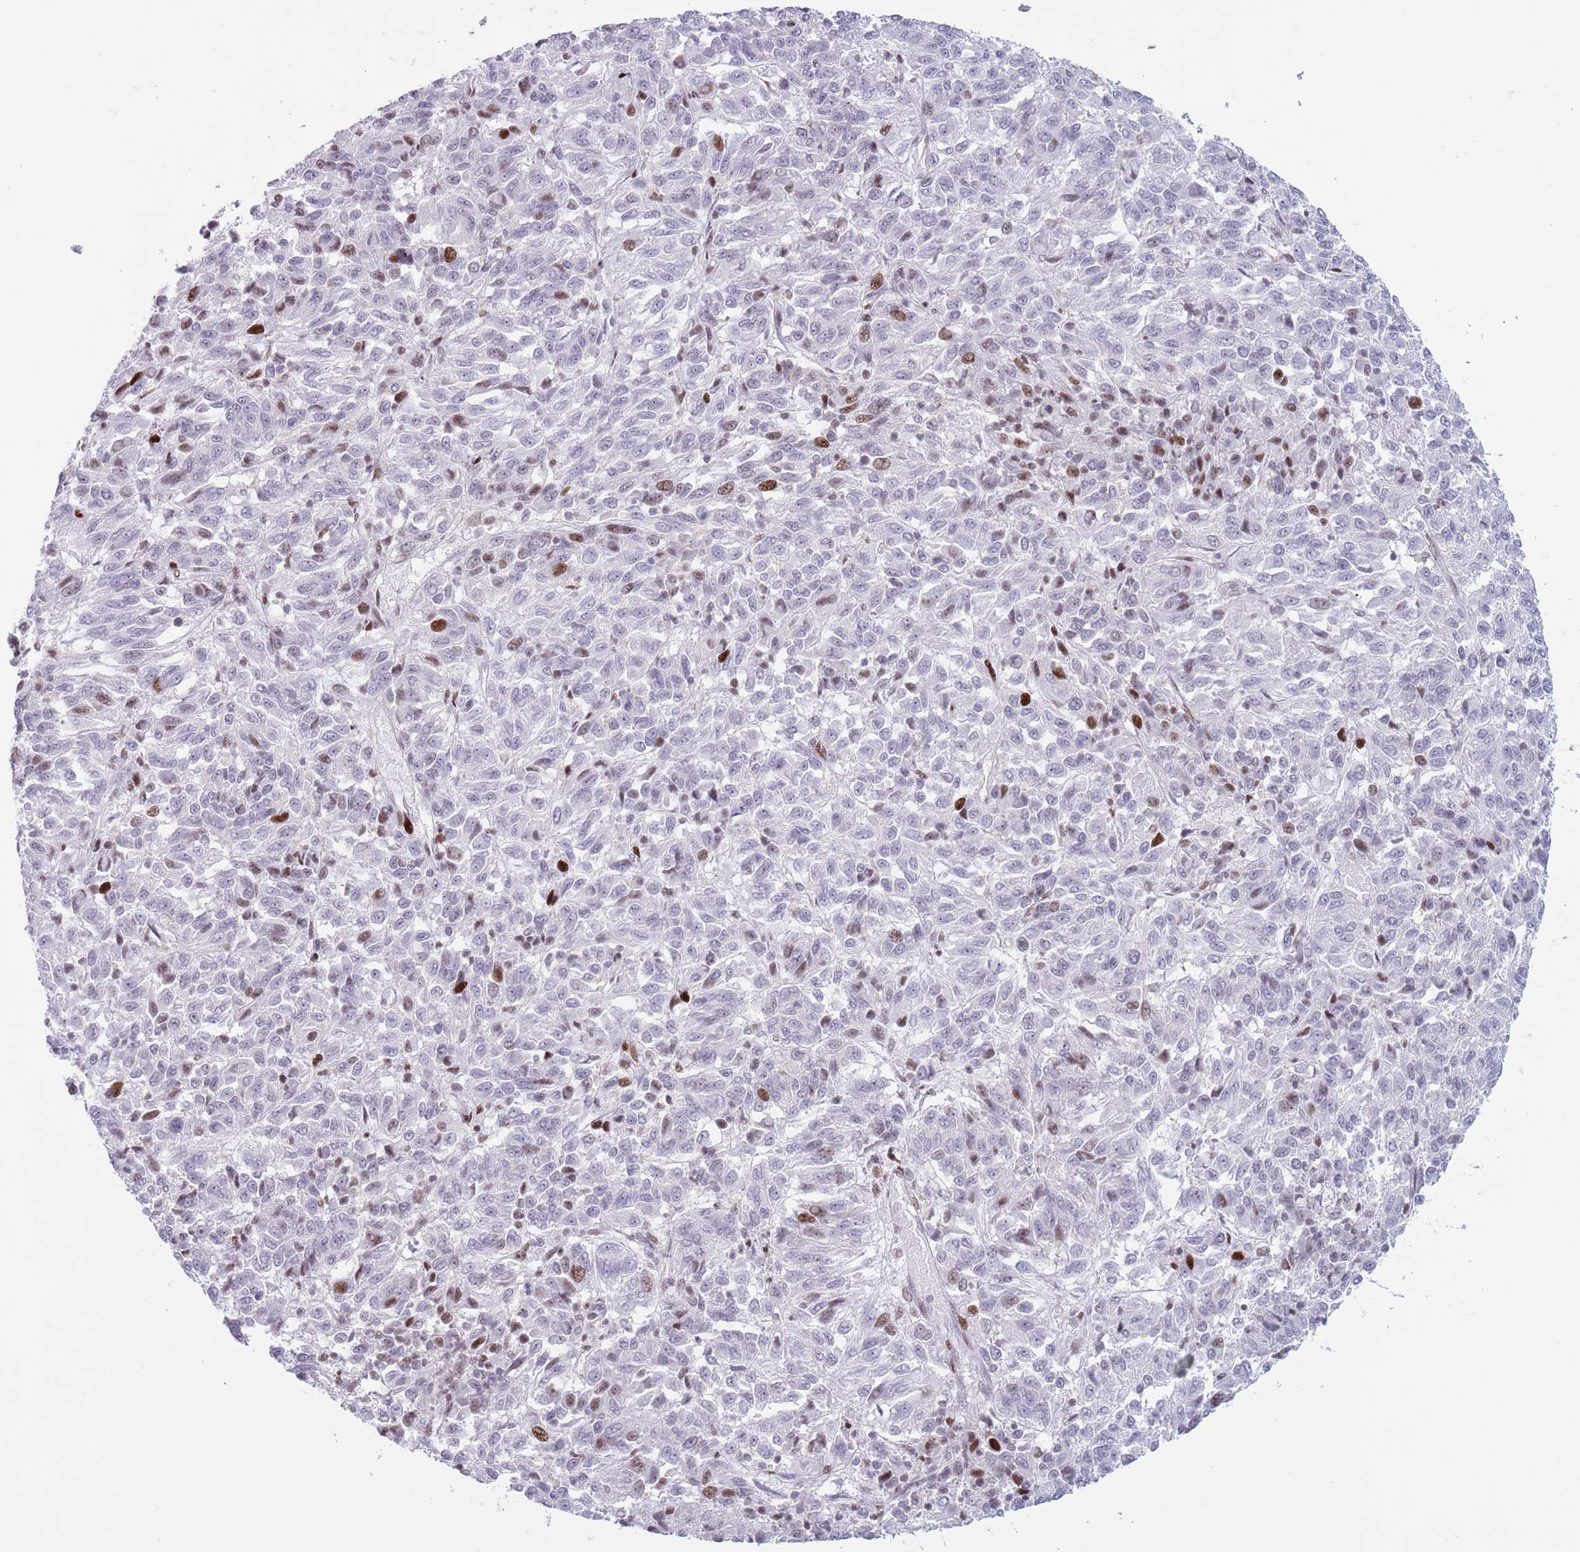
{"staining": {"intensity": "moderate", "quantity": "<25%", "location": "nuclear"}, "tissue": "melanoma", "cell_type": "Tumor cells", "image_type": "cancer", "snomed": [{"axis": "morphology", "description": "Malignant melanoma, Metastatic site"}, {"axis": "topography", "description": "Lung"}], "caption": "Protein expression analysis of human malignant melanoma (metastatic site) reveals moderate nuclear expression in about <25% of tumor cells. The protein is shown in brown color, while the nuclei are stained blue.", "gene": "MFSD10", "patient": {"sex": "male", "age": 64}}